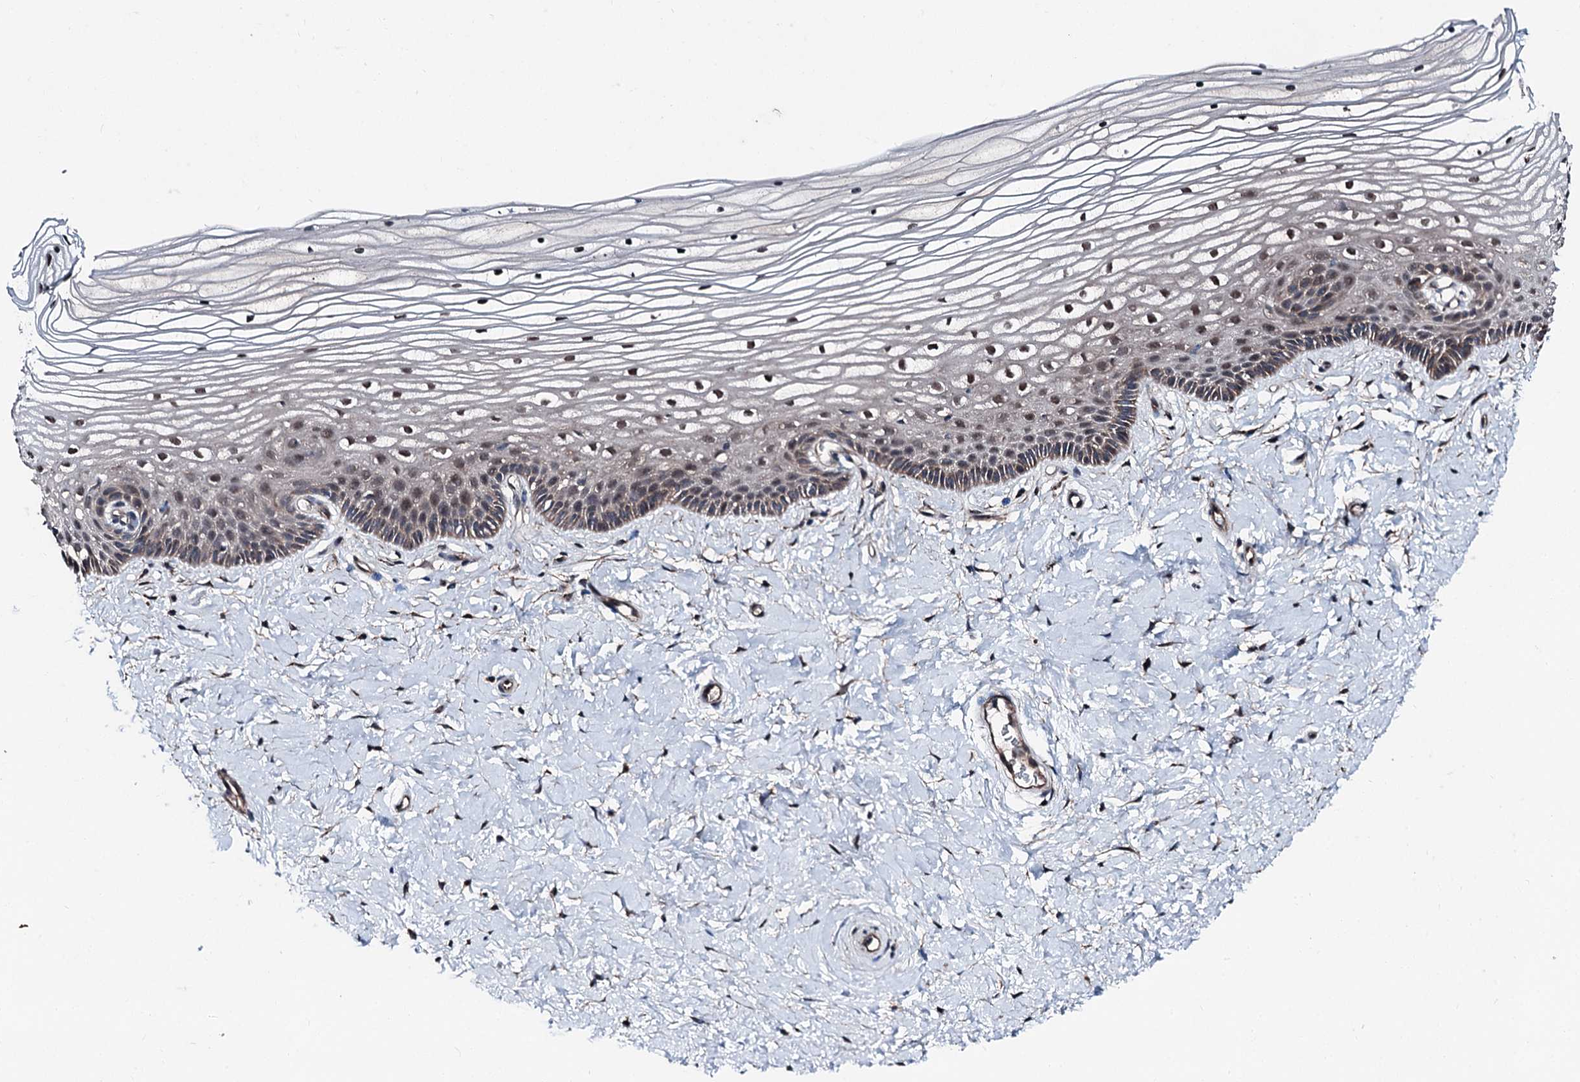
{"staining": {"intensity": "moderate", "quantity": ">75%", "location": "nuclear"}, "tissue": "vagina", "cell_type": "Squamous epithelial cells", "image_type": "normal", "snomed": [{"axis": "morphology", "description": "Normal tissue, NOS"}, {"axis": "topography", "description": "Vagina"}, {"axis": "topography", "description": "Cervix"}], "caption": "Immunohistochemical staining of normal human vagina displays >75% levels of moderate nuclear protein positivity in about >75% of squamous epithelial cells. (brown staining indicates protein expression, while blue staining denotes nuclei).", "gene": "PSMD13", "patient": {"sex": "female", "age": 40}}